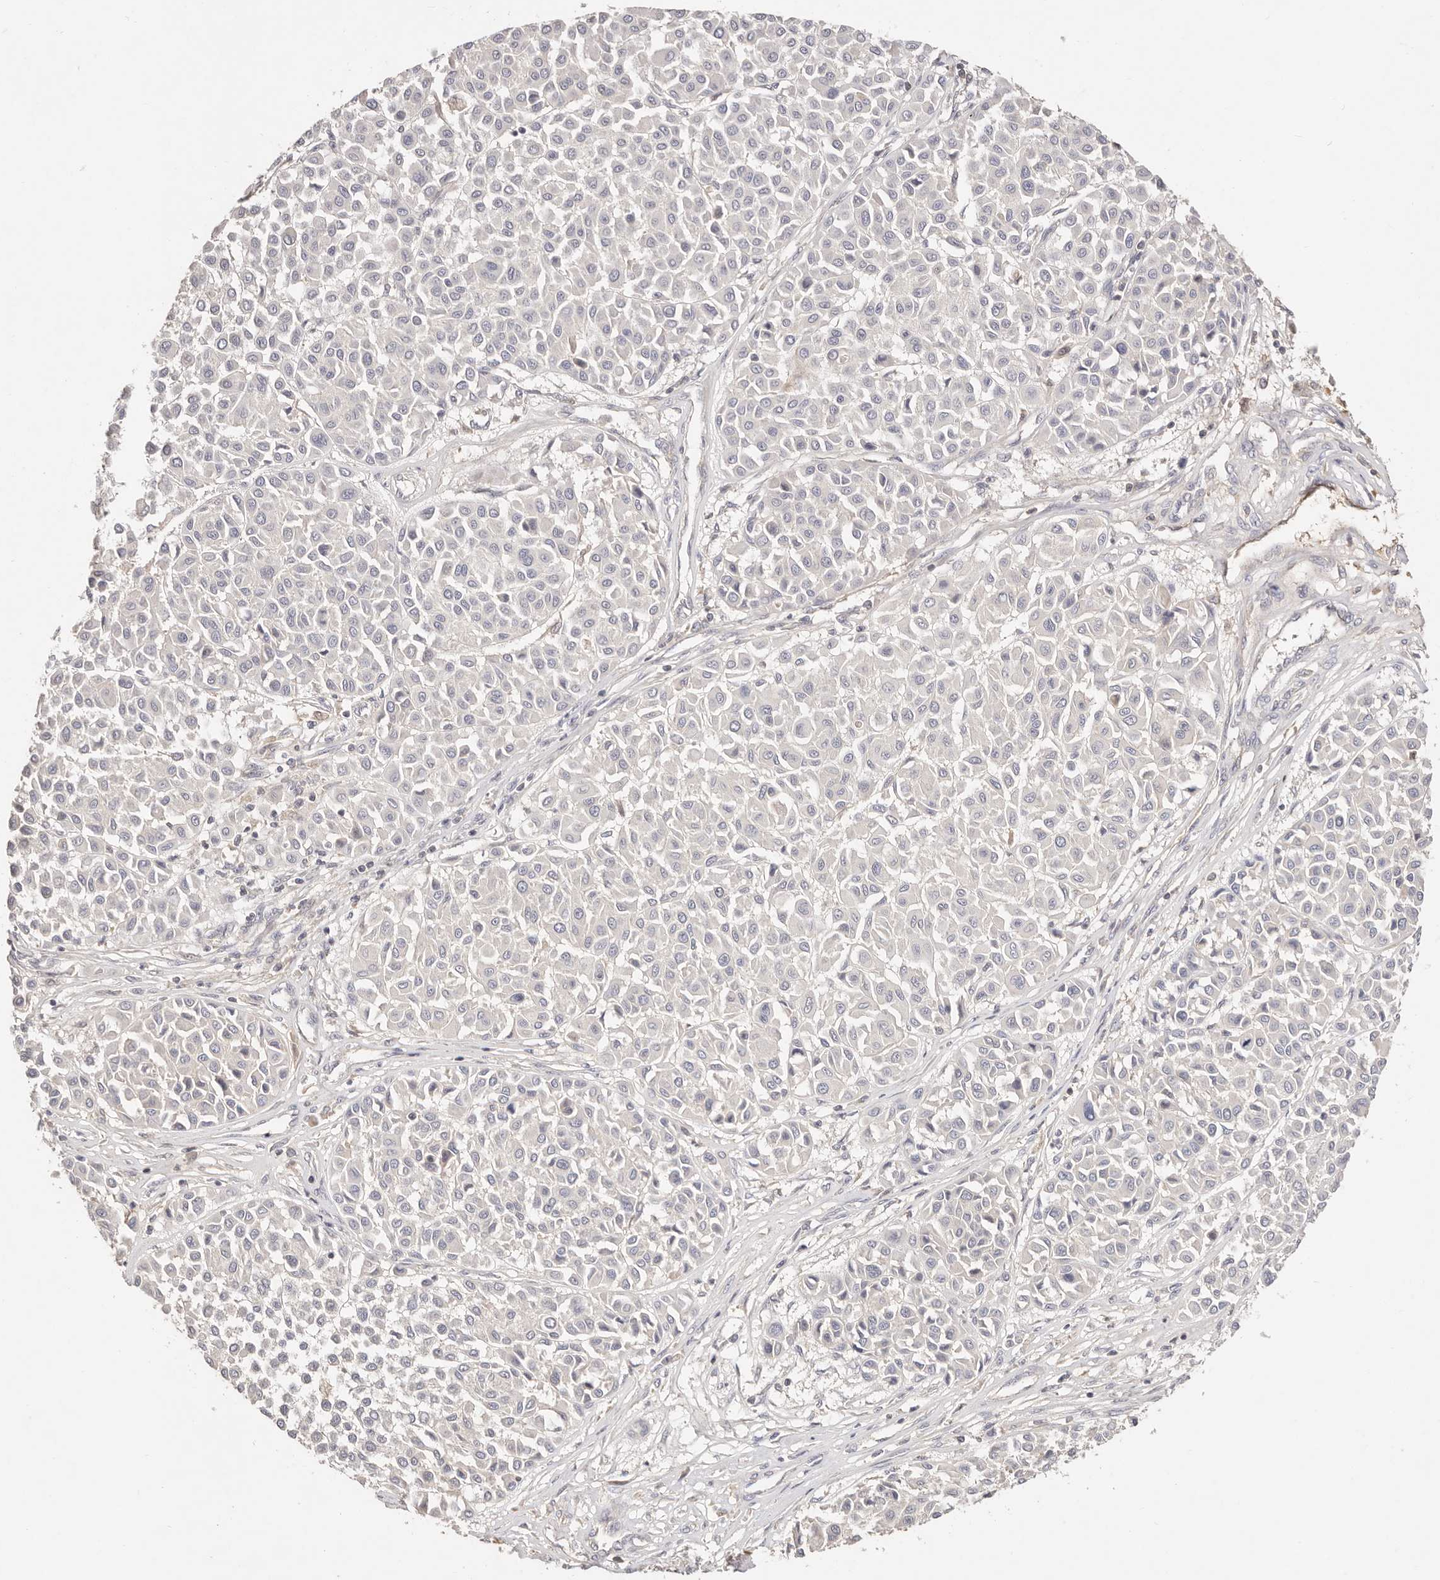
{"staining": {"intensity": "negative", "quantity": "none", "location": "none"}, "tissue": "melanoma", "cell_type": "Tumor cells", "image_type": "cancer", "snomed": [{"axis": "morphology", "description": "Malignant melanoma, Metastatic site"}, {"axis": "topography", "description": "Soft tissue"}], "caption": "Immunohistochemistry micrograph of melanoma stained for a protein (brown), which reveals no staining in tumor cells.", "gene": "CXADR", "patient": {"sex": "male", "age": 41}}